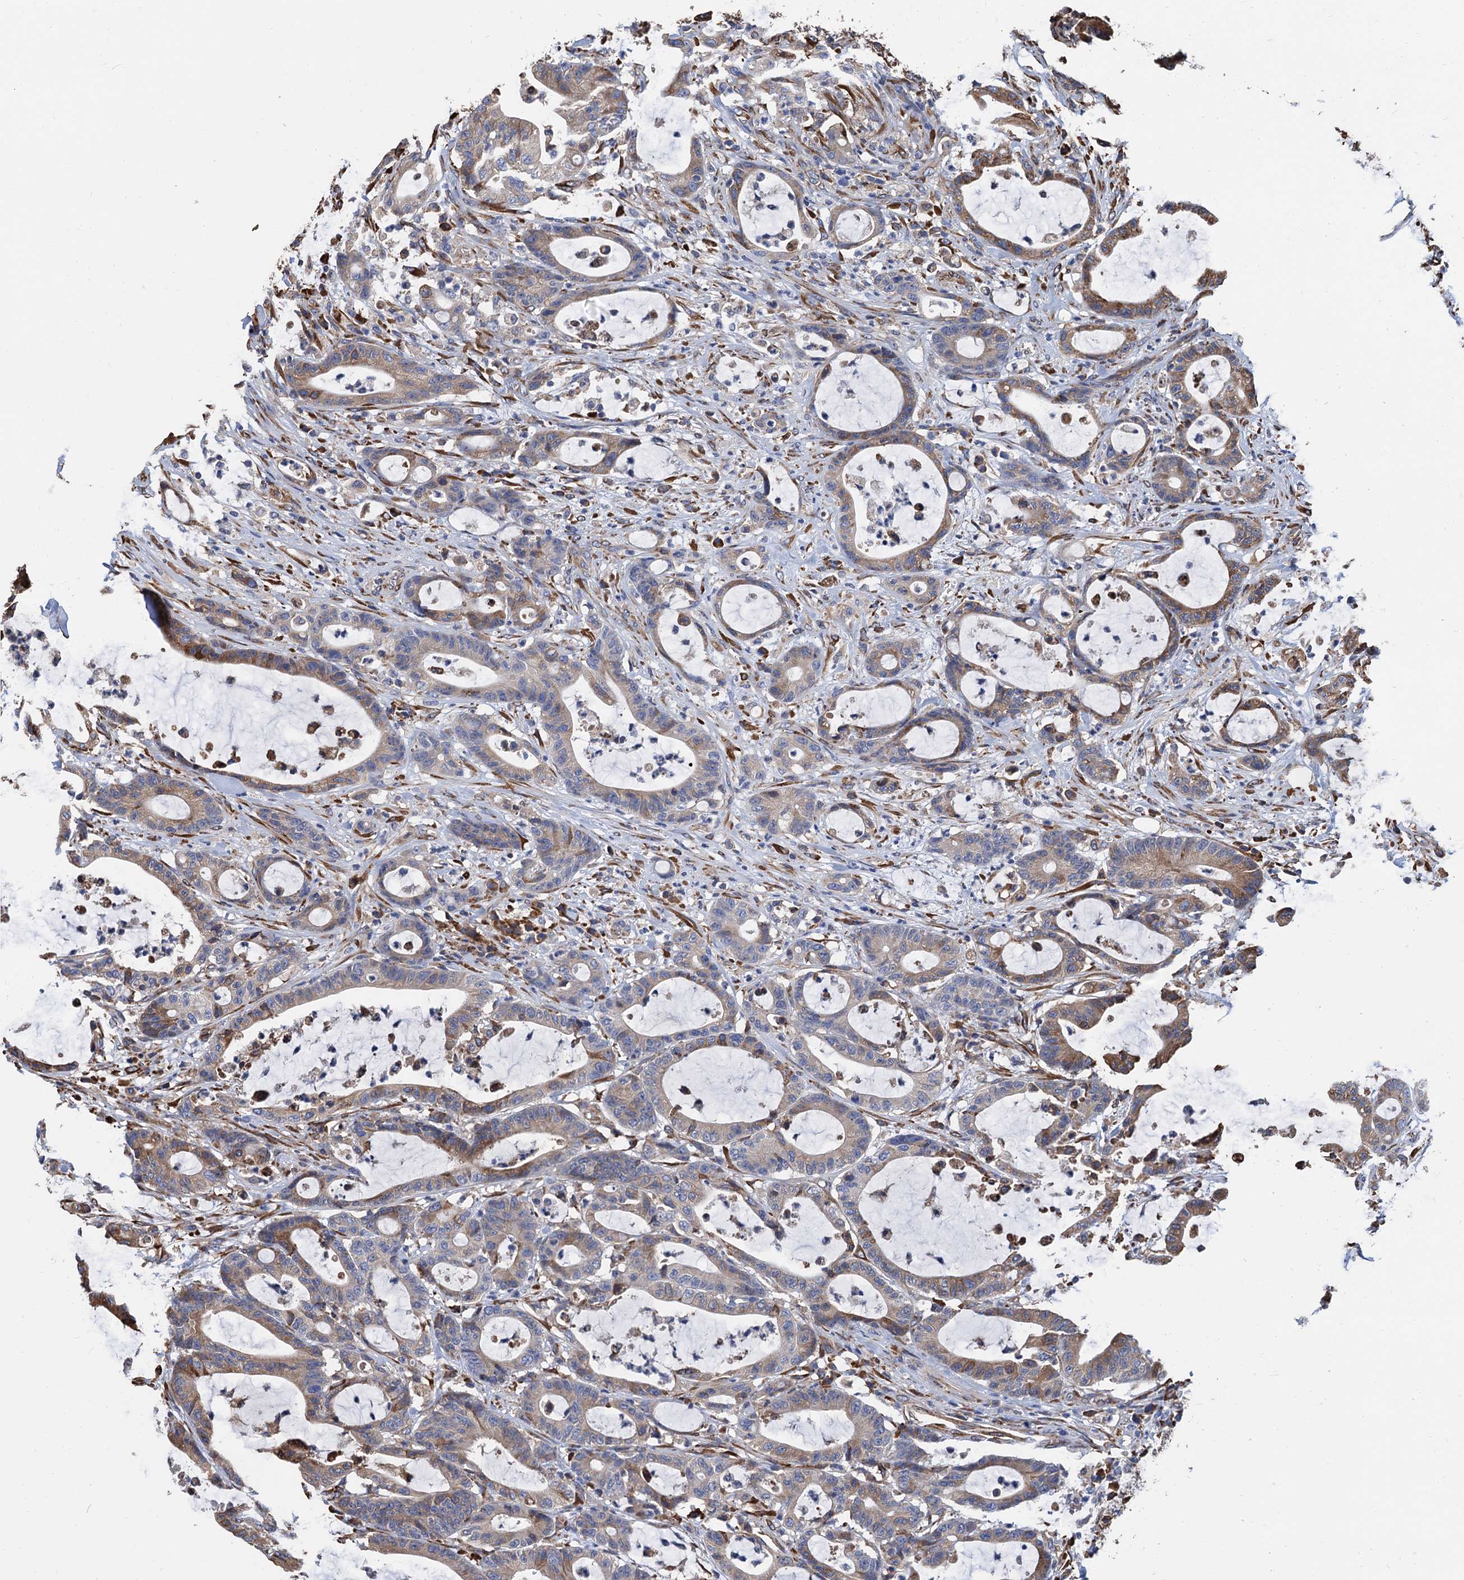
{"staining": {"intensity": "weak", "quantity": "25%-75%", "location": "cytoplasmic/membranous"}, "tissue": "colorectal cancer", "cell_type": "Tumor cells", "image_type": "cancer", "snomed": [{"axis": "morphology", "description": "Adenocarcinoma, NOS"}, {"axis": "topography", "description": "Colon"}], "caption": "Adenocarcinoma (colorectal) stained with a brown dye demonstrates weak cytoplasmic/membranous positive expression in approximately 25%-75% of tumor cells.", "gene": "CNNM1", "patient": {"sex": "female", "age": 84}}